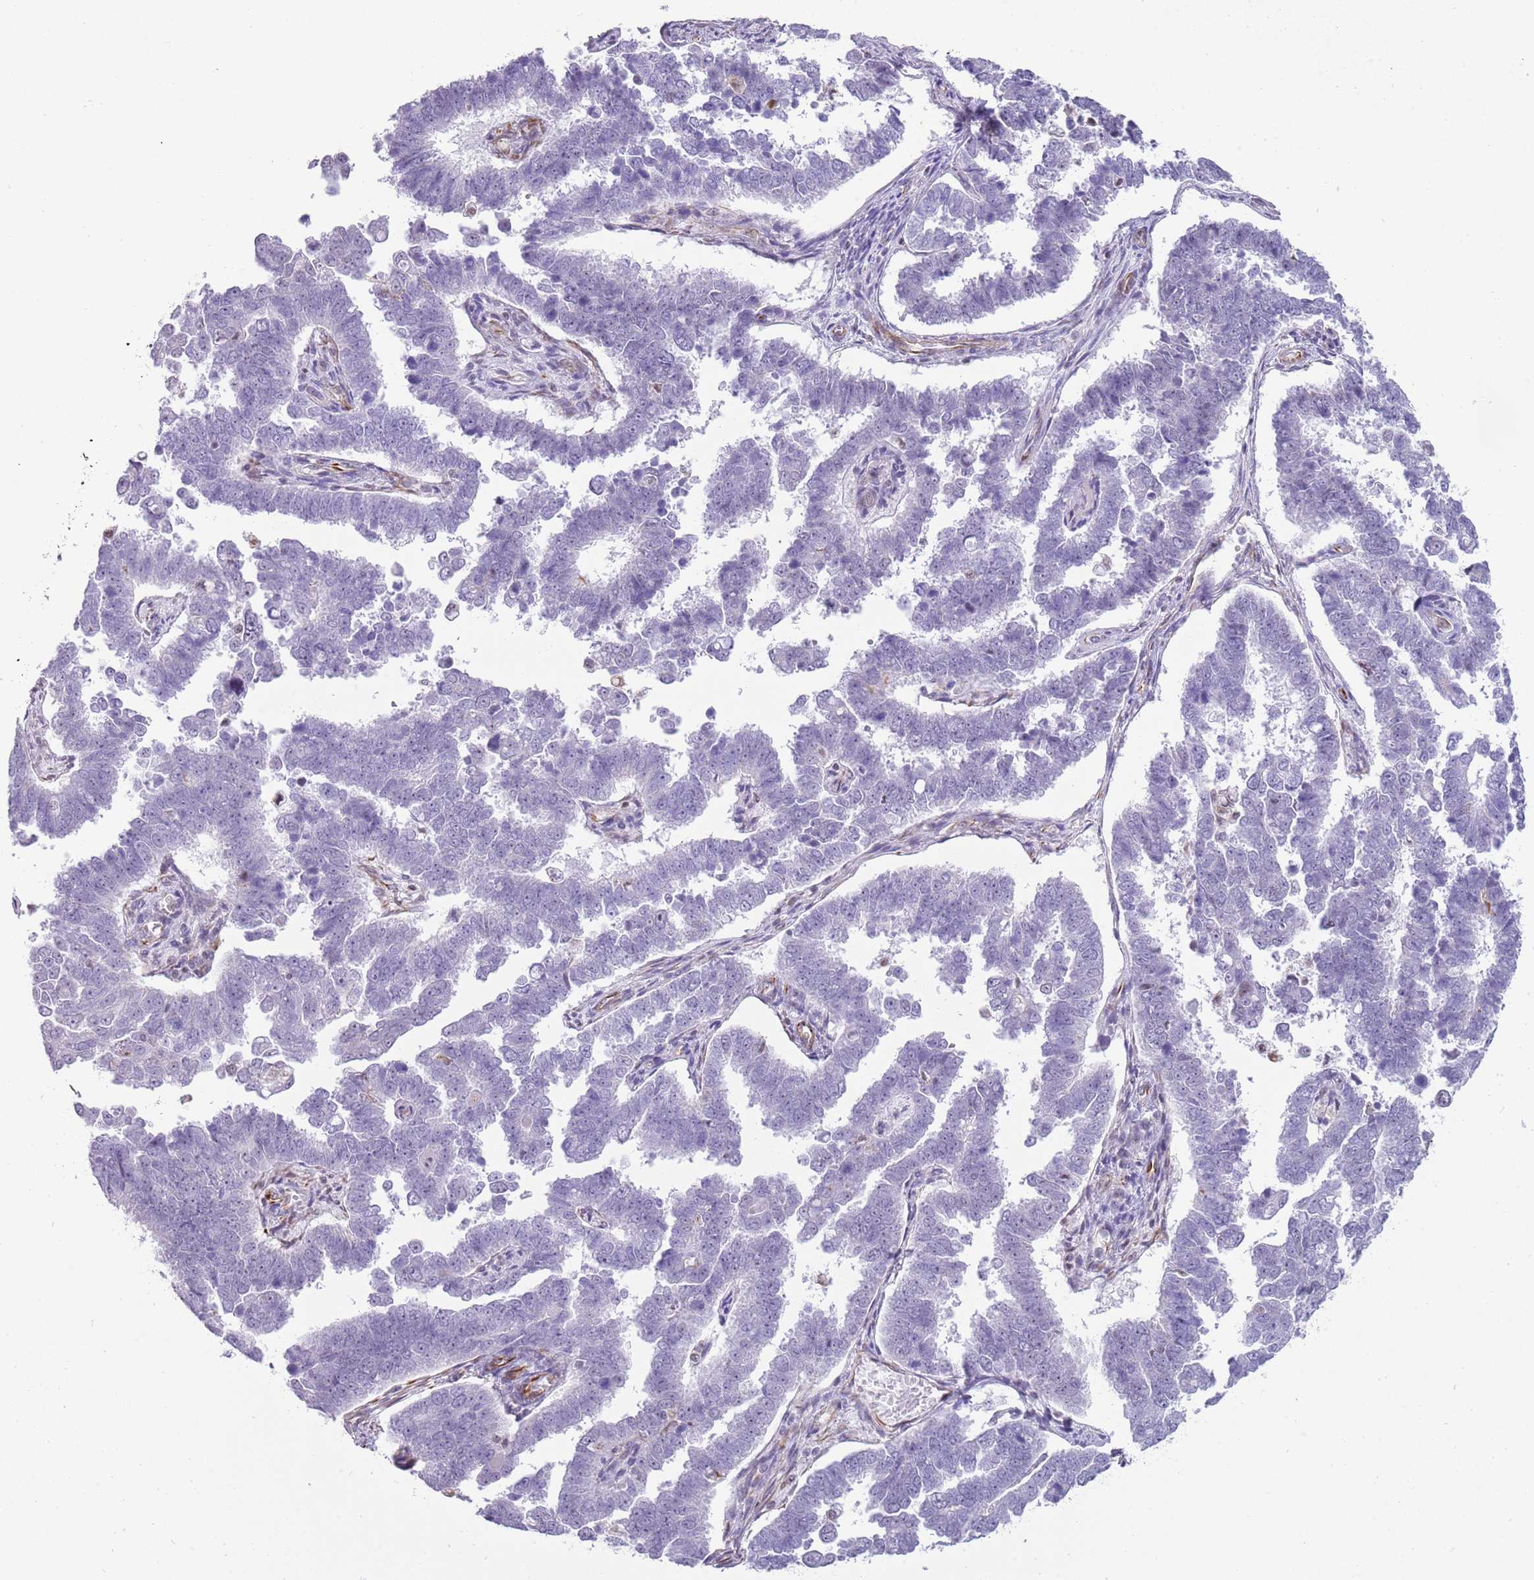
{"staining": {"intensity": "negative", "quantity": "none", "location": "none"}, "tissue": "endometrial cancer", "cell_type": "Tumor cells", "image_type": "cancer", "snomed": [{"axis": "morphology", "description": "Adenocarcinoma, NOS"}, {"axis": "topography", "description": "Endometrium"}], "caption": "Micrograph shows no significant protein expression in tumor cells of adenocarcinoma (endometrial).", "gene": "NBPF3", "patient": {"sex": "female", "age": 75}}